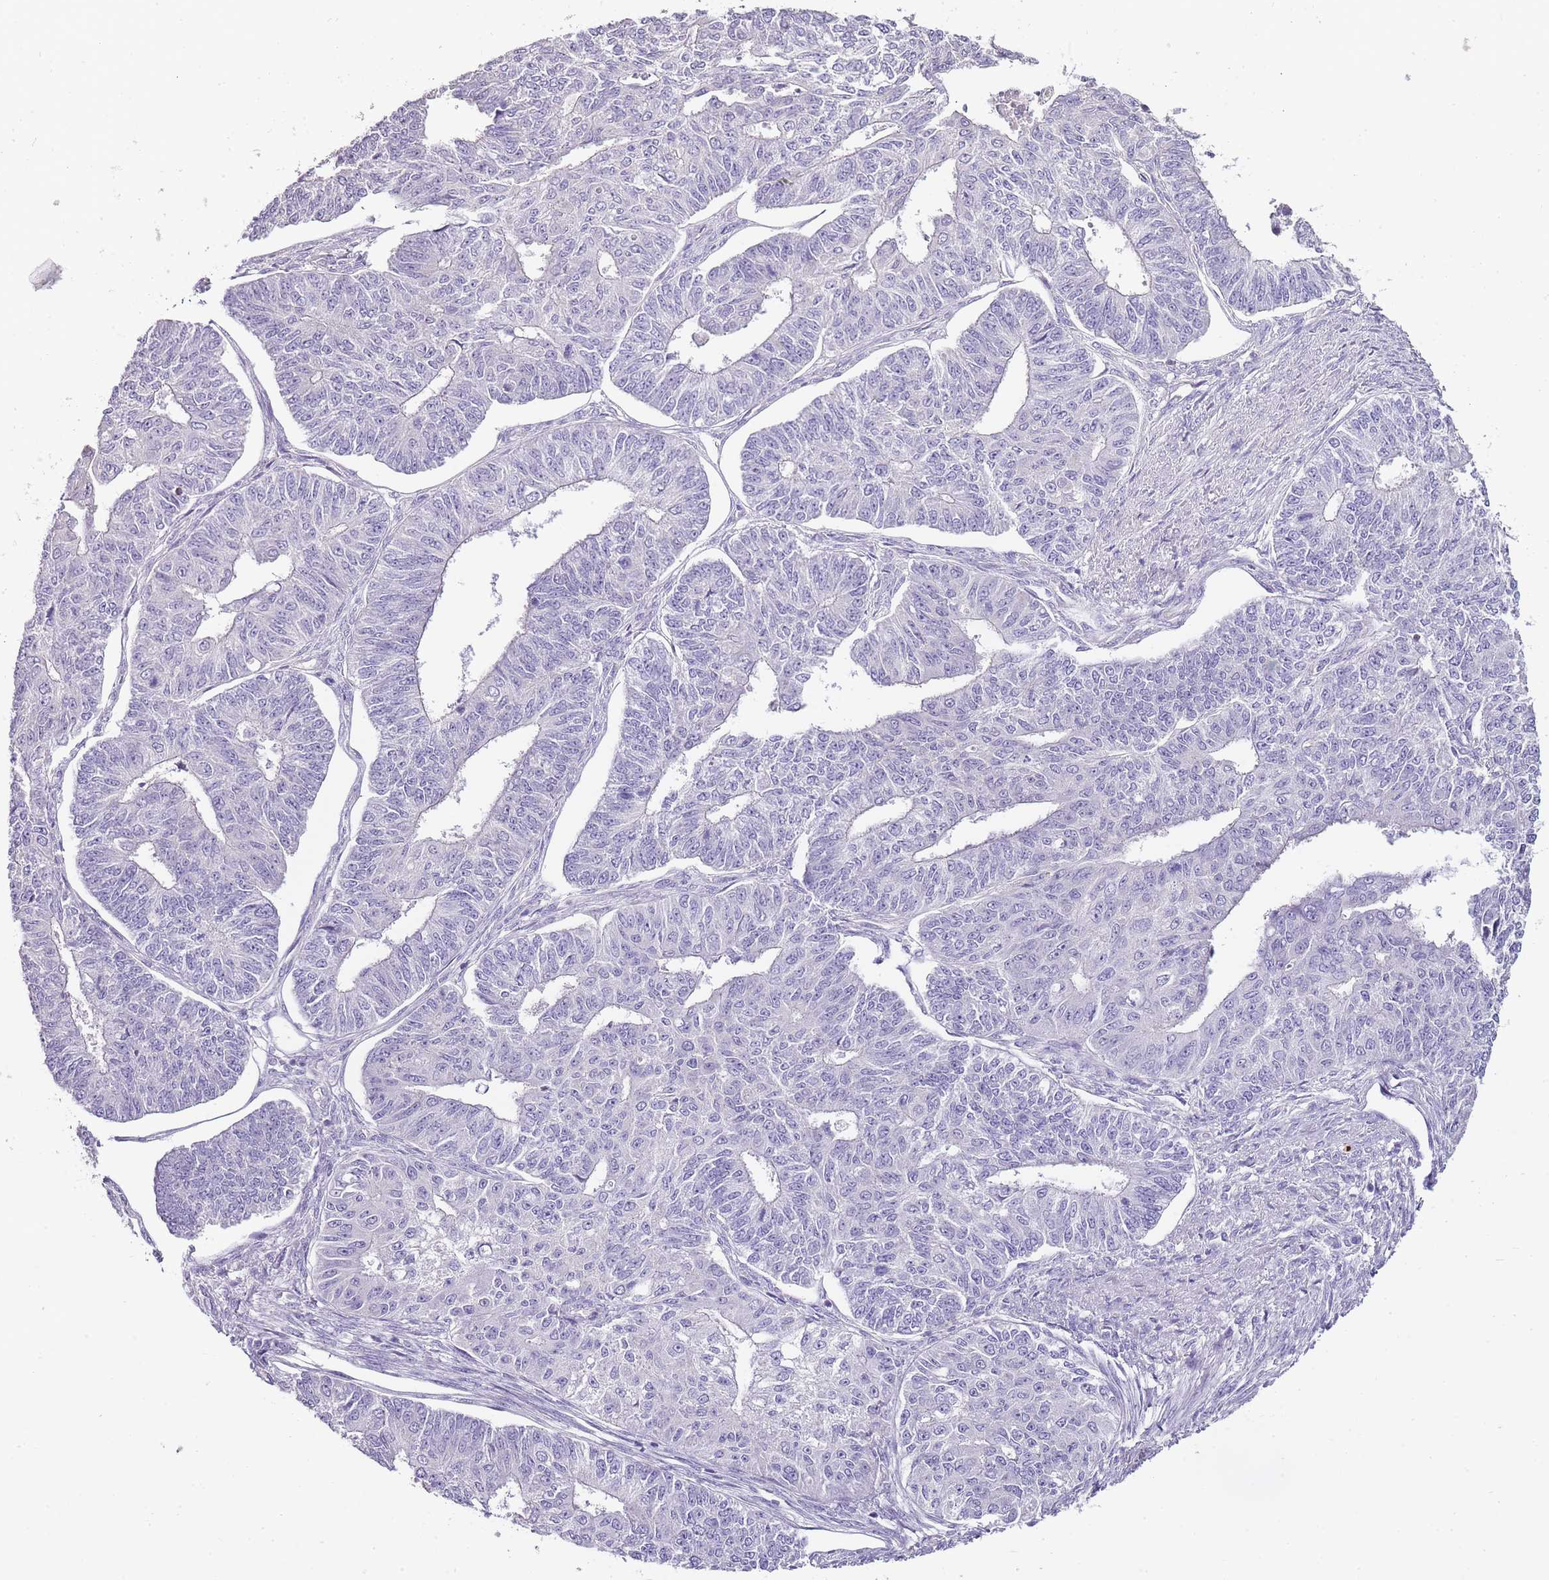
{"staining": {"intensity": "negative", "quantity": "none", "location": "none"}, "tissue": "endometrial cancer", "cell_type": "Tumor cells", "image_type": "cancer", "snomed": [{"axis": "morphology", "description": "Adenocarcinoma, NOS"}, {"axis": "topography", "description": "Endometrium"}], "caption": "Adenocarcinoma (endometrial) was stained to show a protein in brown. There is no significant expression in tumor cells.", "gene": "ZBP1", "patient": {"sex": "female", "age": 32}}